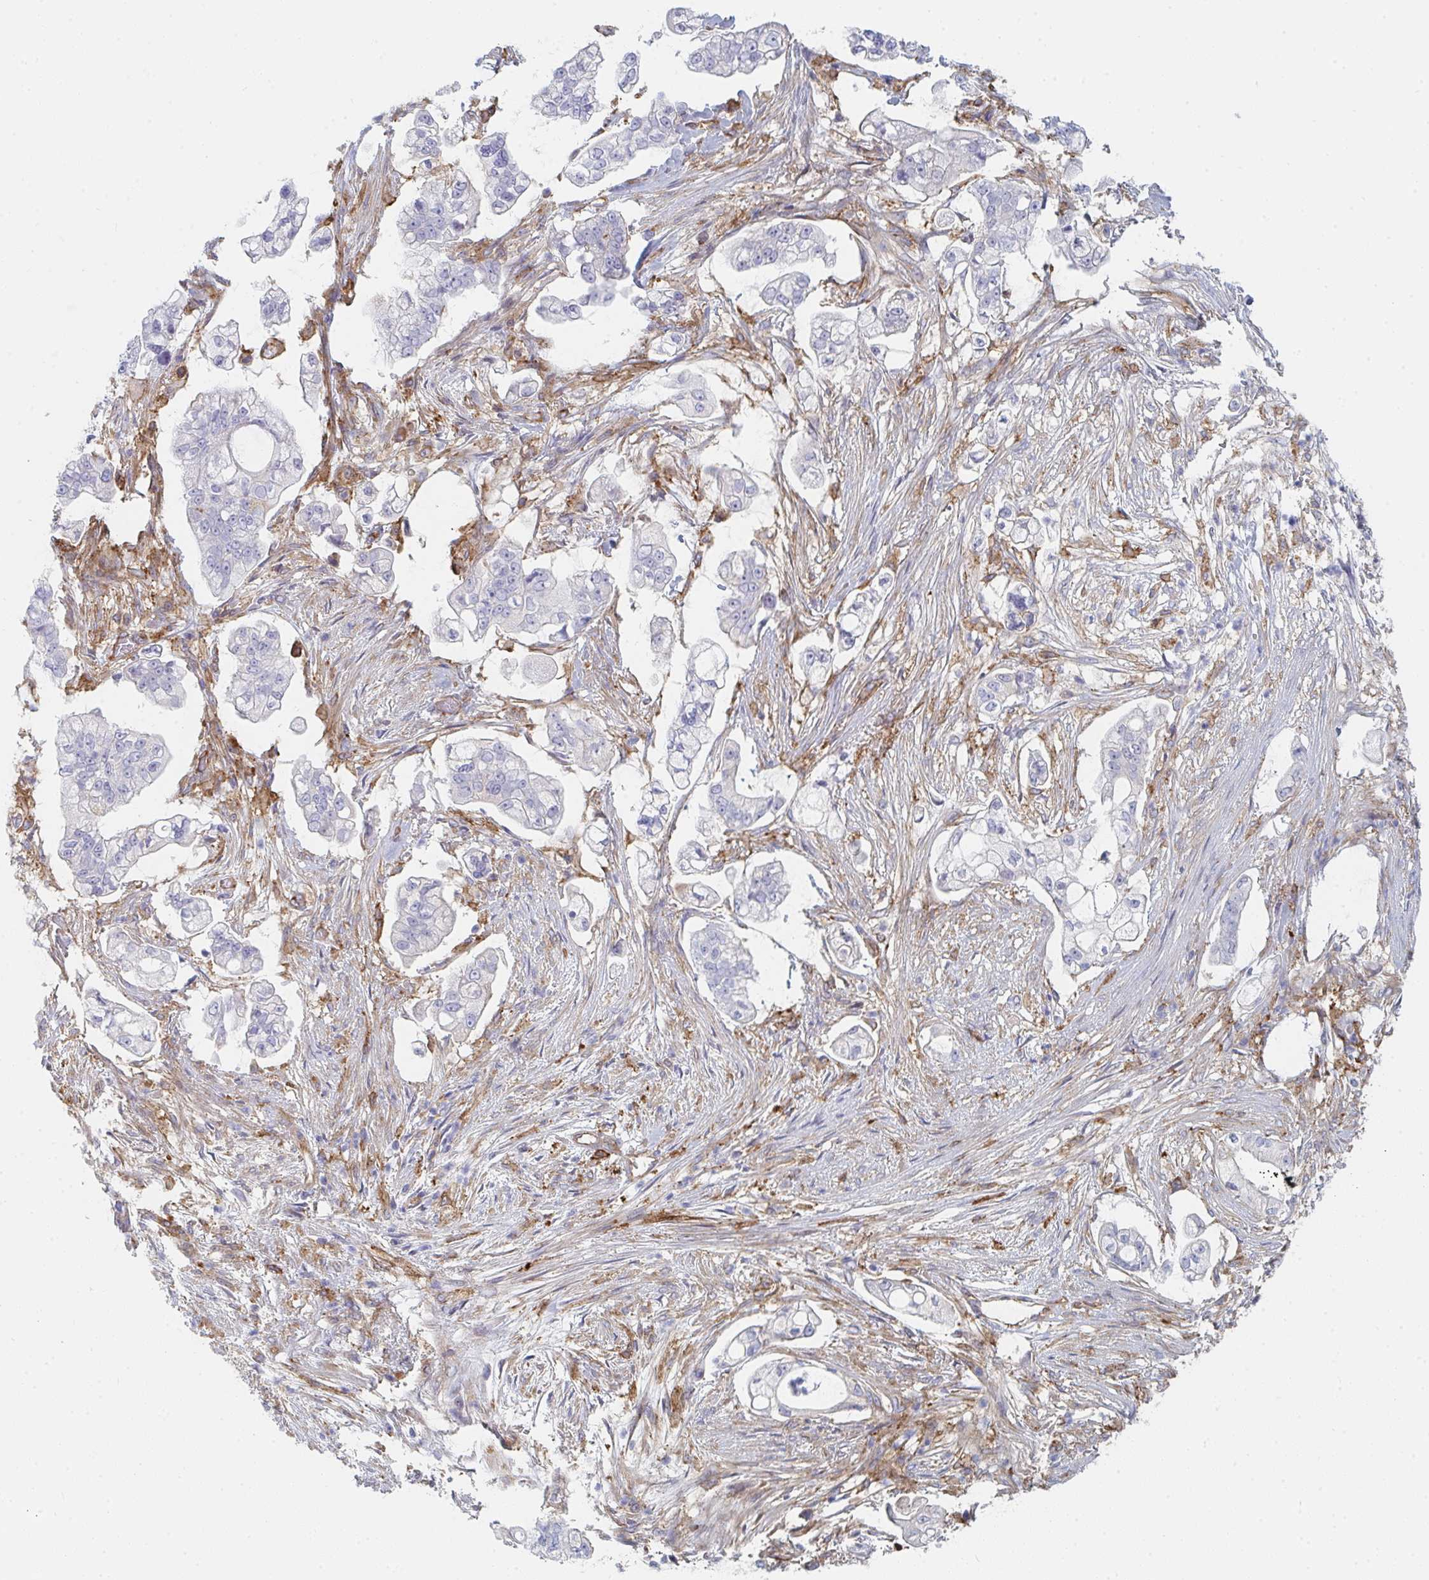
{"staining": {"intensity": "negative", "quantity": "none", "location": "none"}, "tissue": "pancreatic cancer", "cell_type": "Tumor cells", "image_type": "cancer", "snomed": [{"axis": "morphology", "description": "Adenocarcinoma, NOS"}, {"axis": "topography", "description": "Pancreas"}], "caption": "A histopathology image of adenocarcinoma (pancreatic) stained for a protein shows no brown staining in tumor cells. (DAB (3,3'-diaminobenzidine) immunohistochemistry with hematoxylin counter stain).", "gene": "DAB2", "patient": {"sex": "female", "age": 69}}